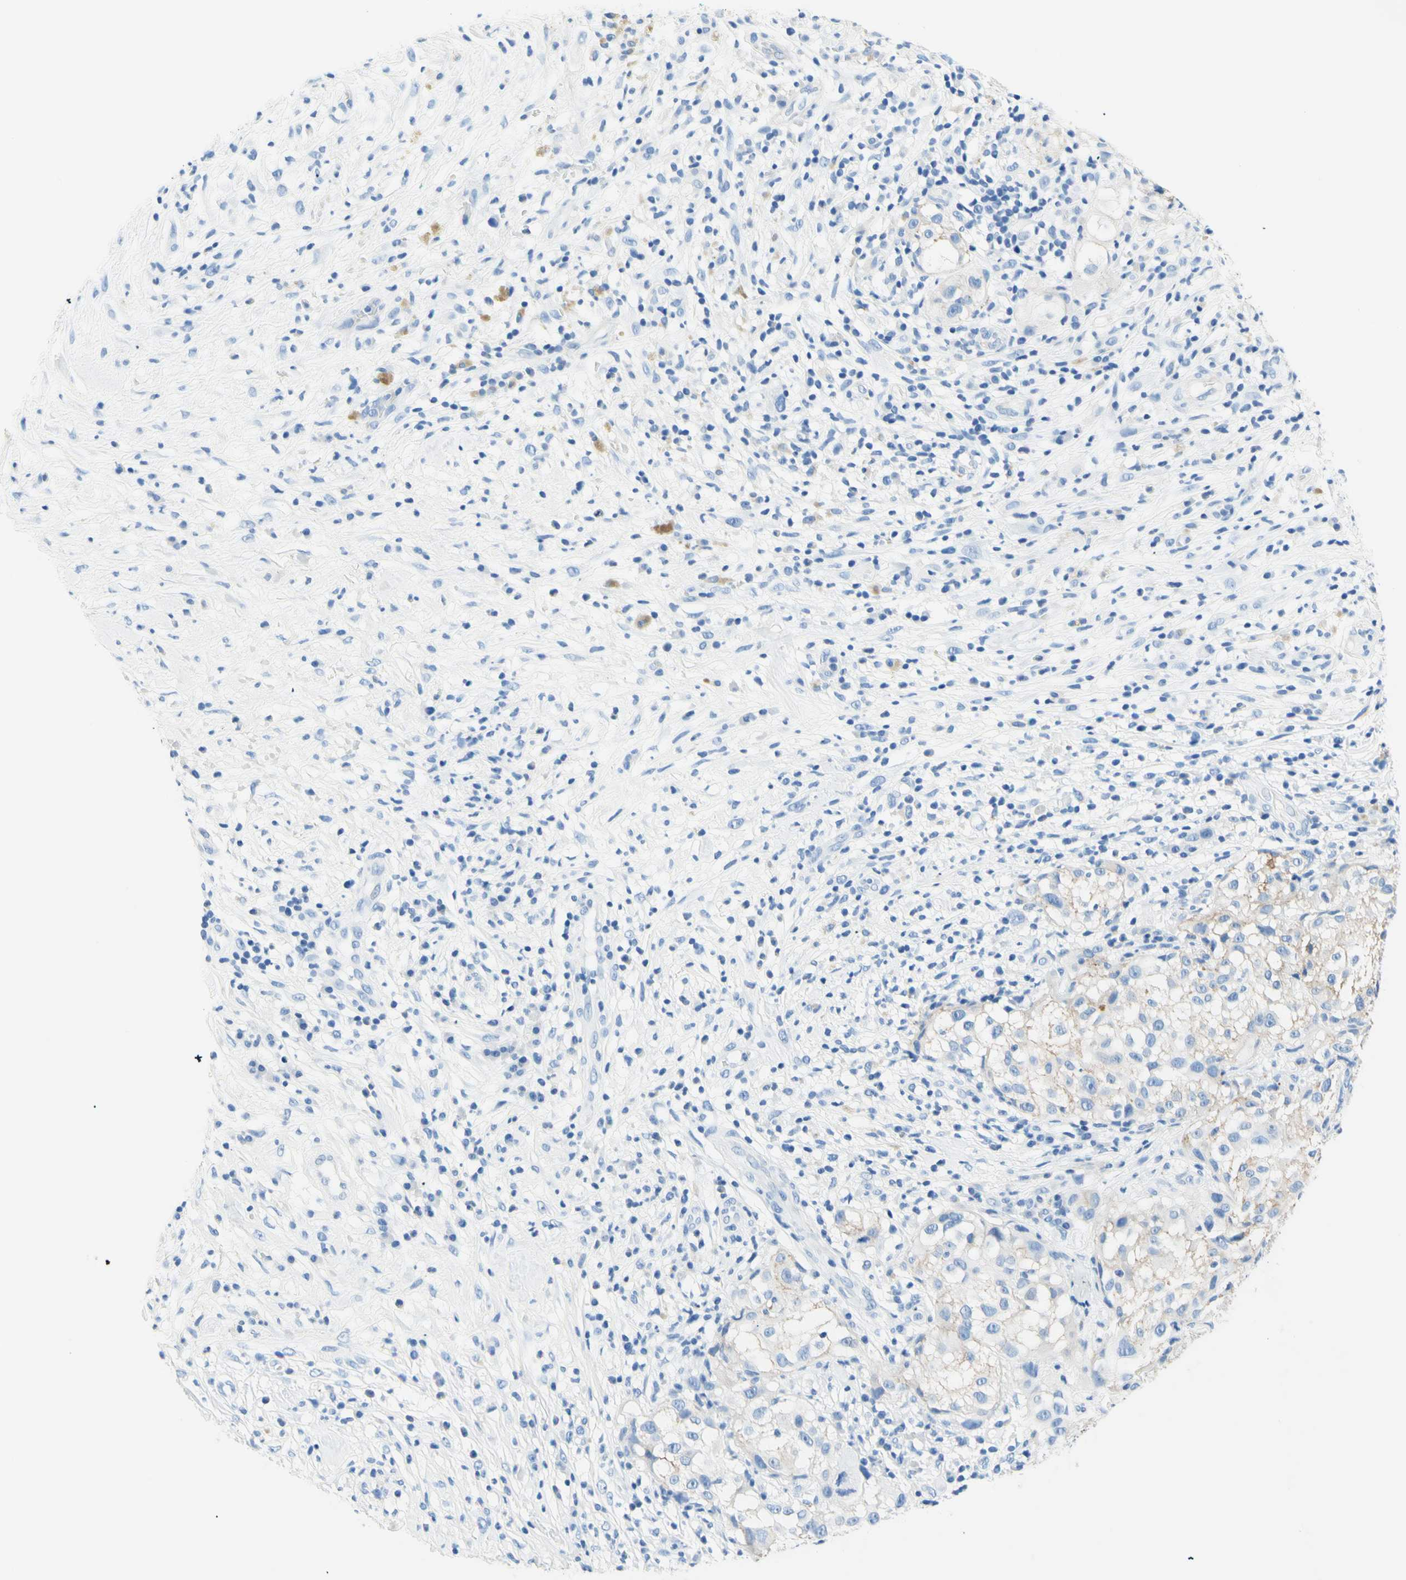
{"staining": {"intensity": "negative", "quantity": "none", "location": "none"}, "tissue": "melanoma", "cell_type": "Tumor cells", "image_type": "cancer", "snomed": [{"axis": "morphology", "description": "Necrosis, NOS"}, {"axis": "morphology", "description": "Malignant melanoma, NOS"}, {"axis": "topography", "description": "Skin"}], "caption": "Malignant melanoma was stained to show a protein in brown. There is no significant positivity in tumor cells.", "gene": "HPCA", "patient": {"sex": "female", "age": 87}}